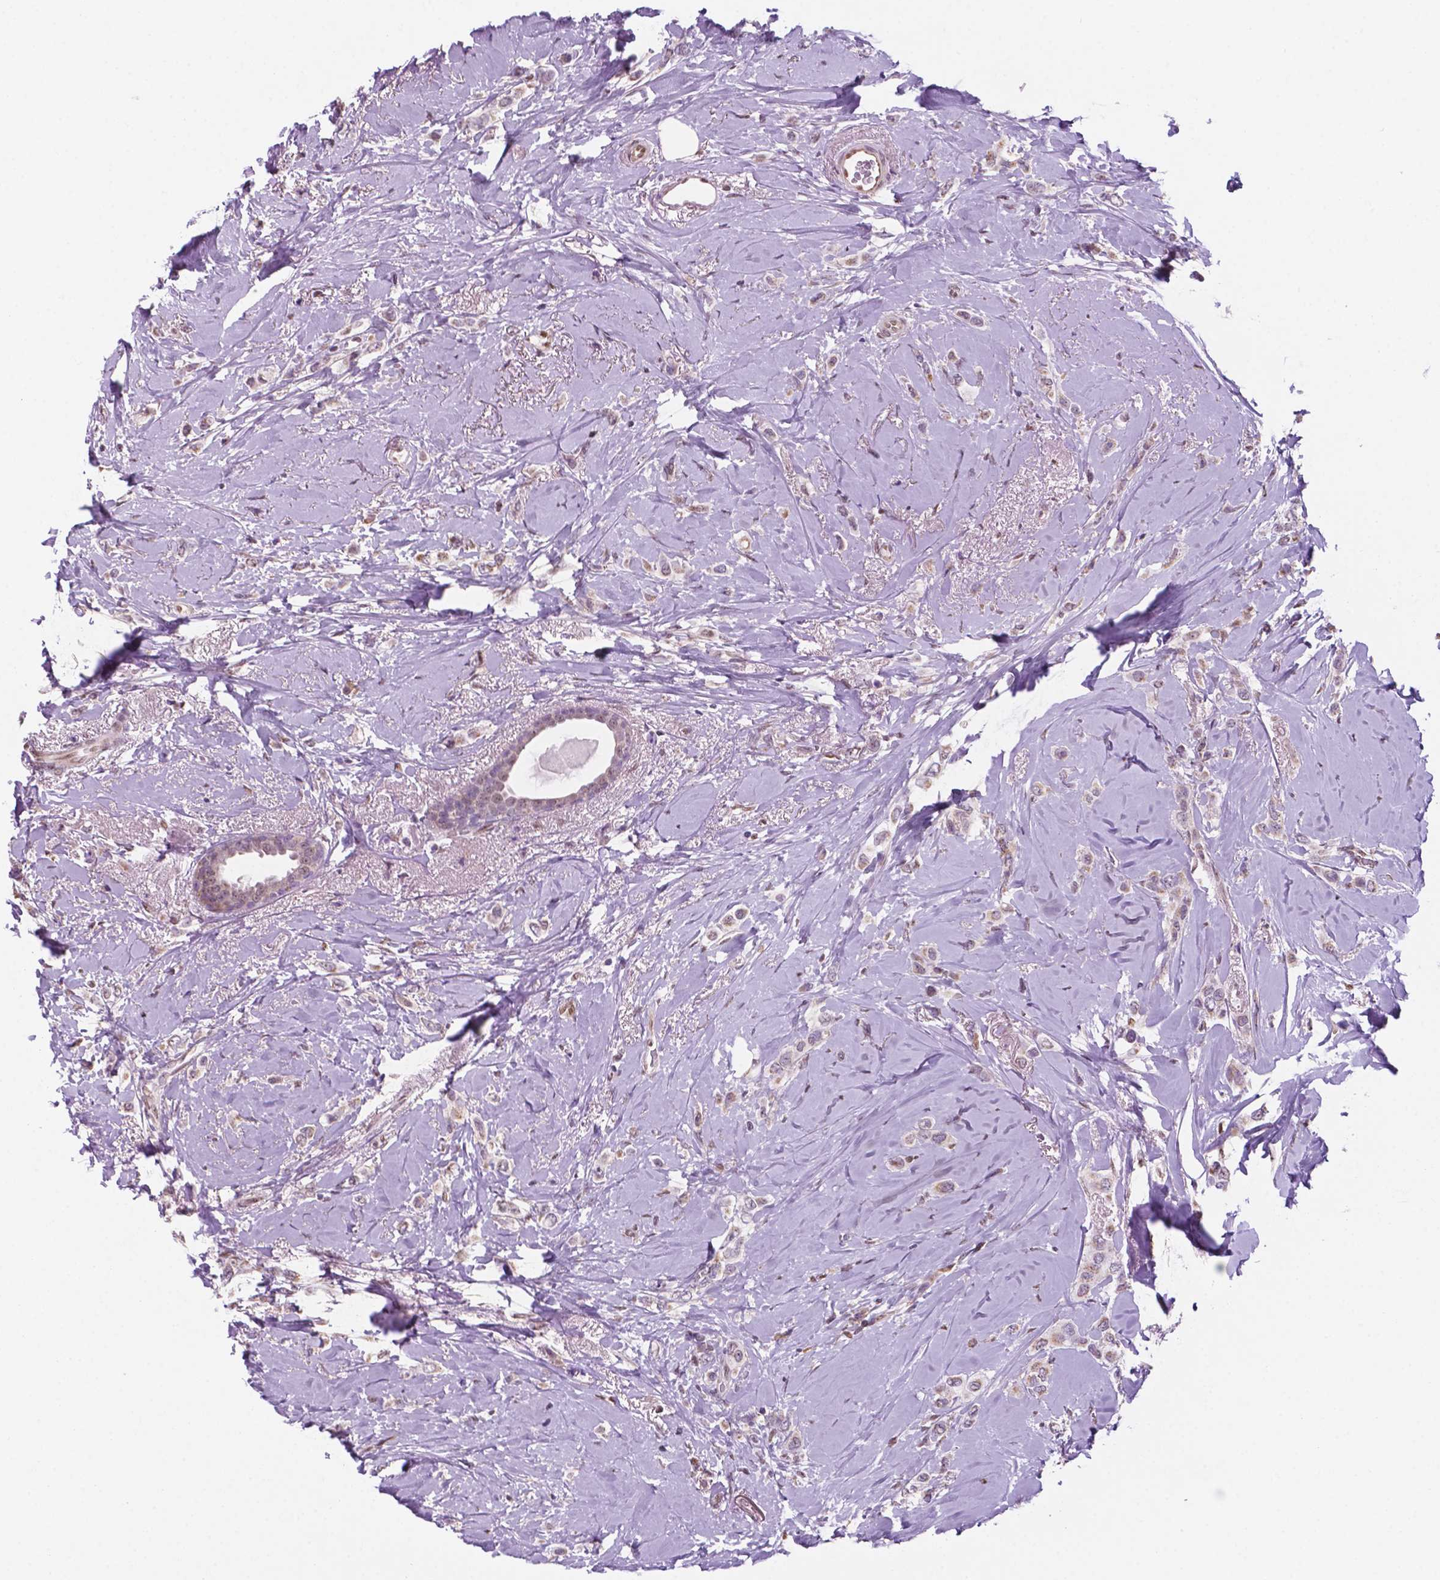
{"staining": {"intensity": "negative", "quantity": "none", "location": "none"}, "tissue": "breast cancer", "cell_type": "Tumor cells", "image_type": "cancer", "snomed": [{"axis": "morphology", "description": "Lobular carcinoma"}, {"axis": "topography", "description": "Breast"}], "caption": "The IHC histopathology image has no significant staining in tumor cells of lobular carcinoma (breast) tissue.", "gene": "C18orf21", "patient": {"sex": "female", "age": 66}}